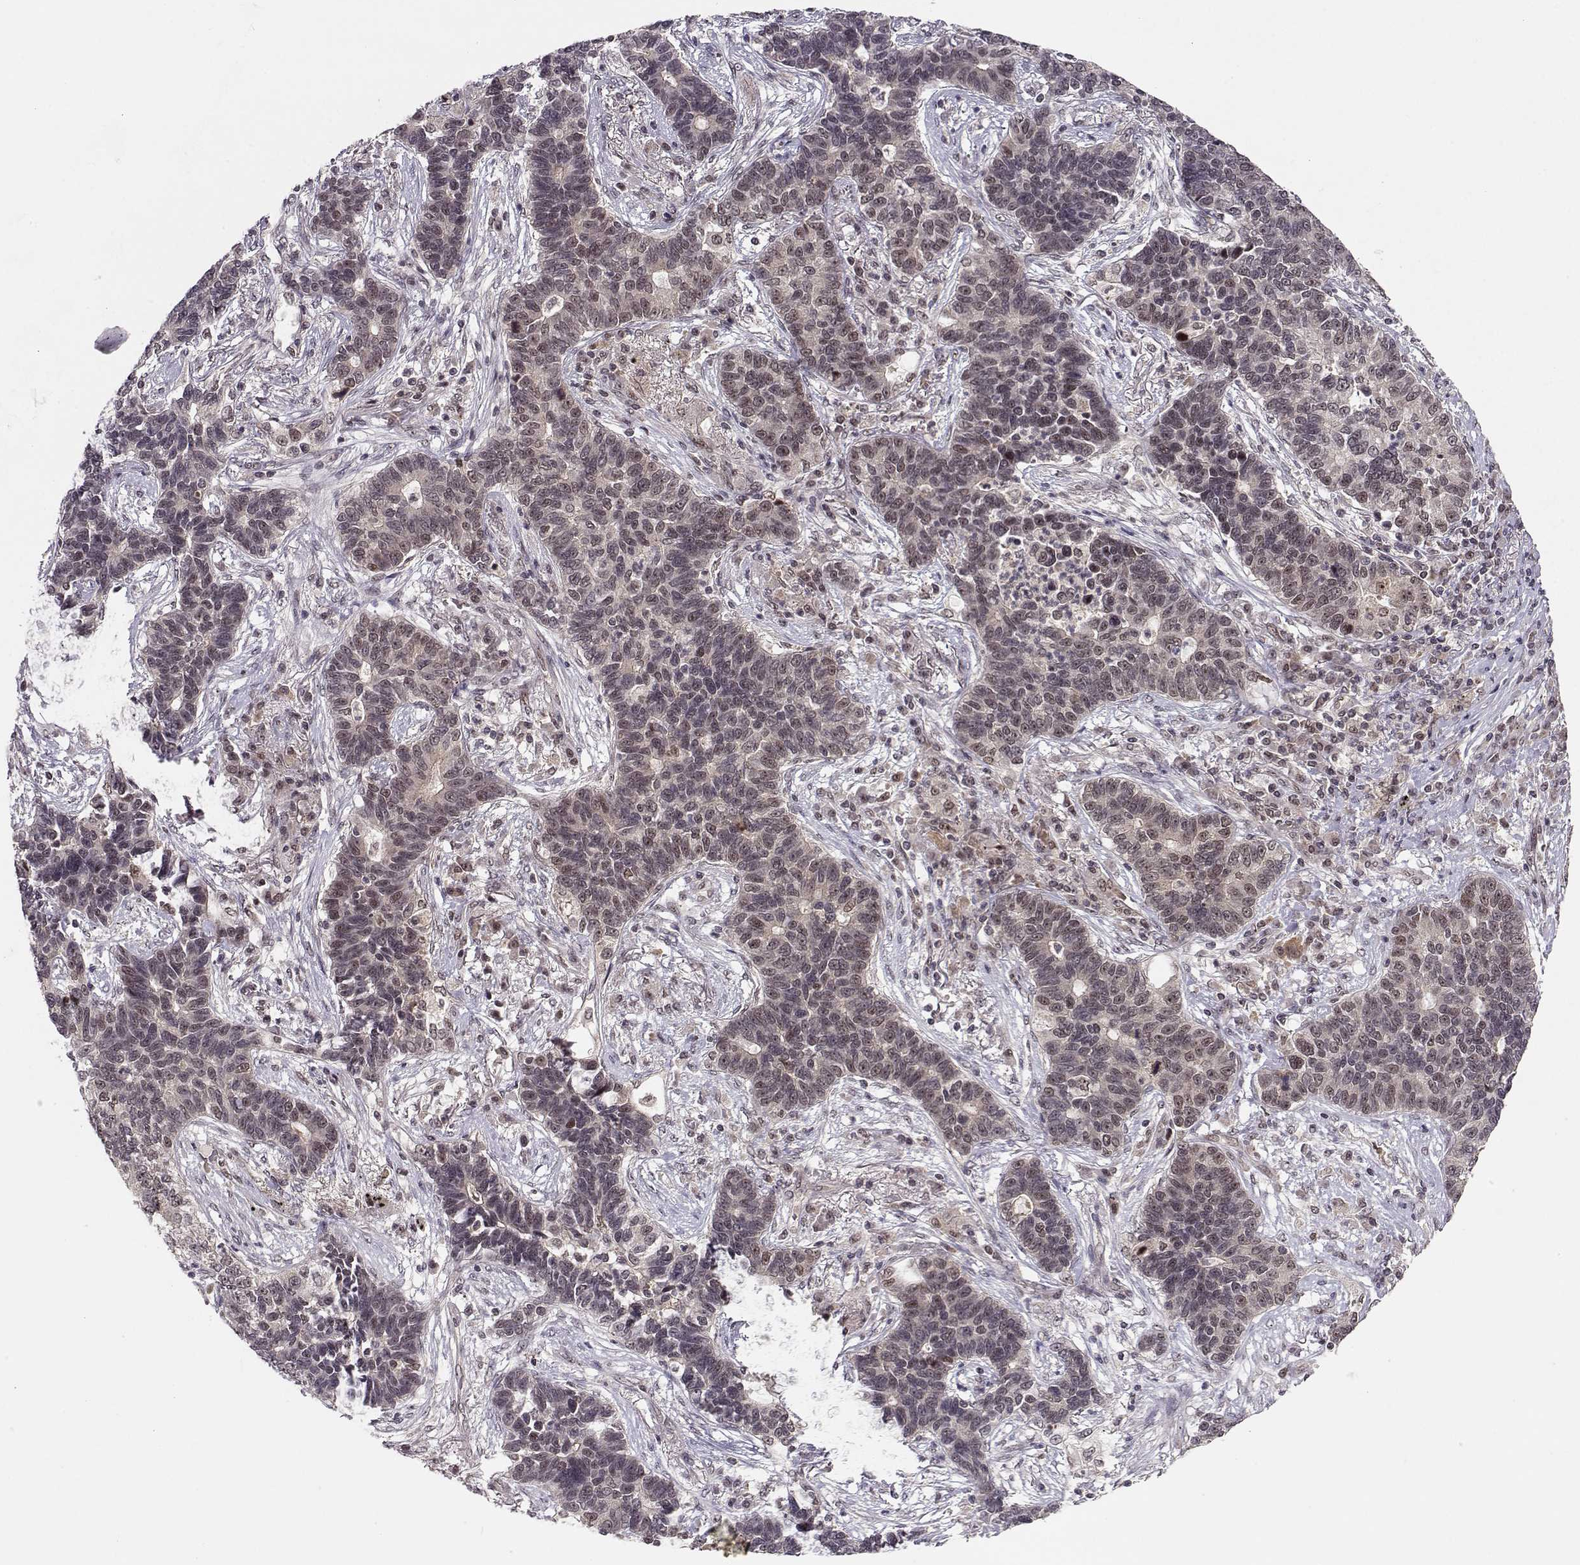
{"staining": {"intensity": "weak", "quantity": "<25%", "location": "nuclear"}, "tissue": "lung cancer", "cell_type": "Tumor cells", "image_type": "cancer", "snomed": [{"axis": "morphology", "description": "Adenocarcinoma, NOS"}, {"axis": "topography", "description": "Lung"}], "caption": "Tumor cells are negative for brown protein staining in adenocarcinoma (lung).", "gene": "CSNK2A1", "patient": {"sex": "female", "age": 57}}